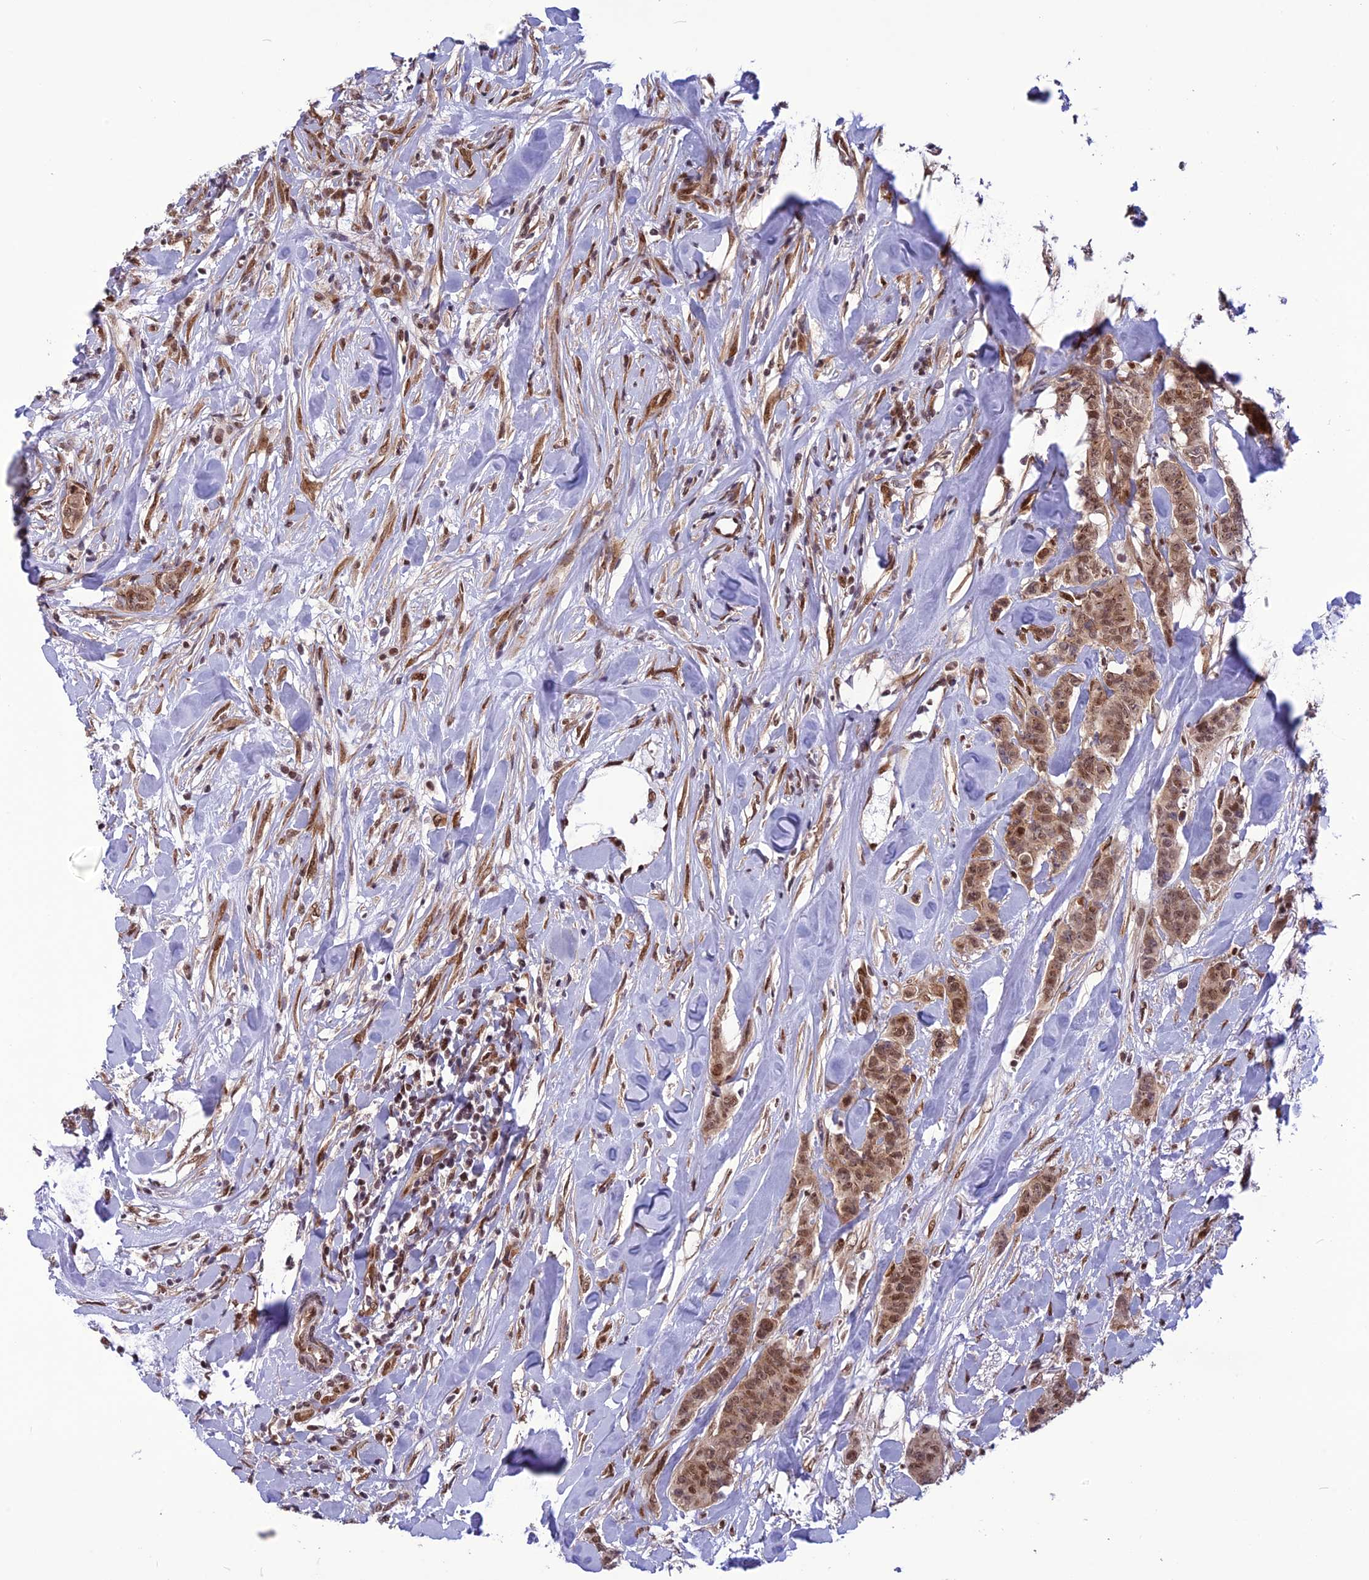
{"staining": {"intensity": "moderate", "quantity": ">75%", "location": "cytoplasmic/membranous,nuclear"}, "tissue": "breast cancer", "cell_type": "Tumor cells", "image_type": "cancer", "snomed": [{"axis": "morphology", "description": "Duct carcinoma"}, {"axis": "topography", "description": "Breast"}], "caption": "Protein expression analysis of breast intraductal carcinoma reveals moderate cytoplasmic/membranous and nuclear positivity in about >75% of tumor cells.", "gene": "RTRAF", "patient": {"sex": "female", "age": 40}}